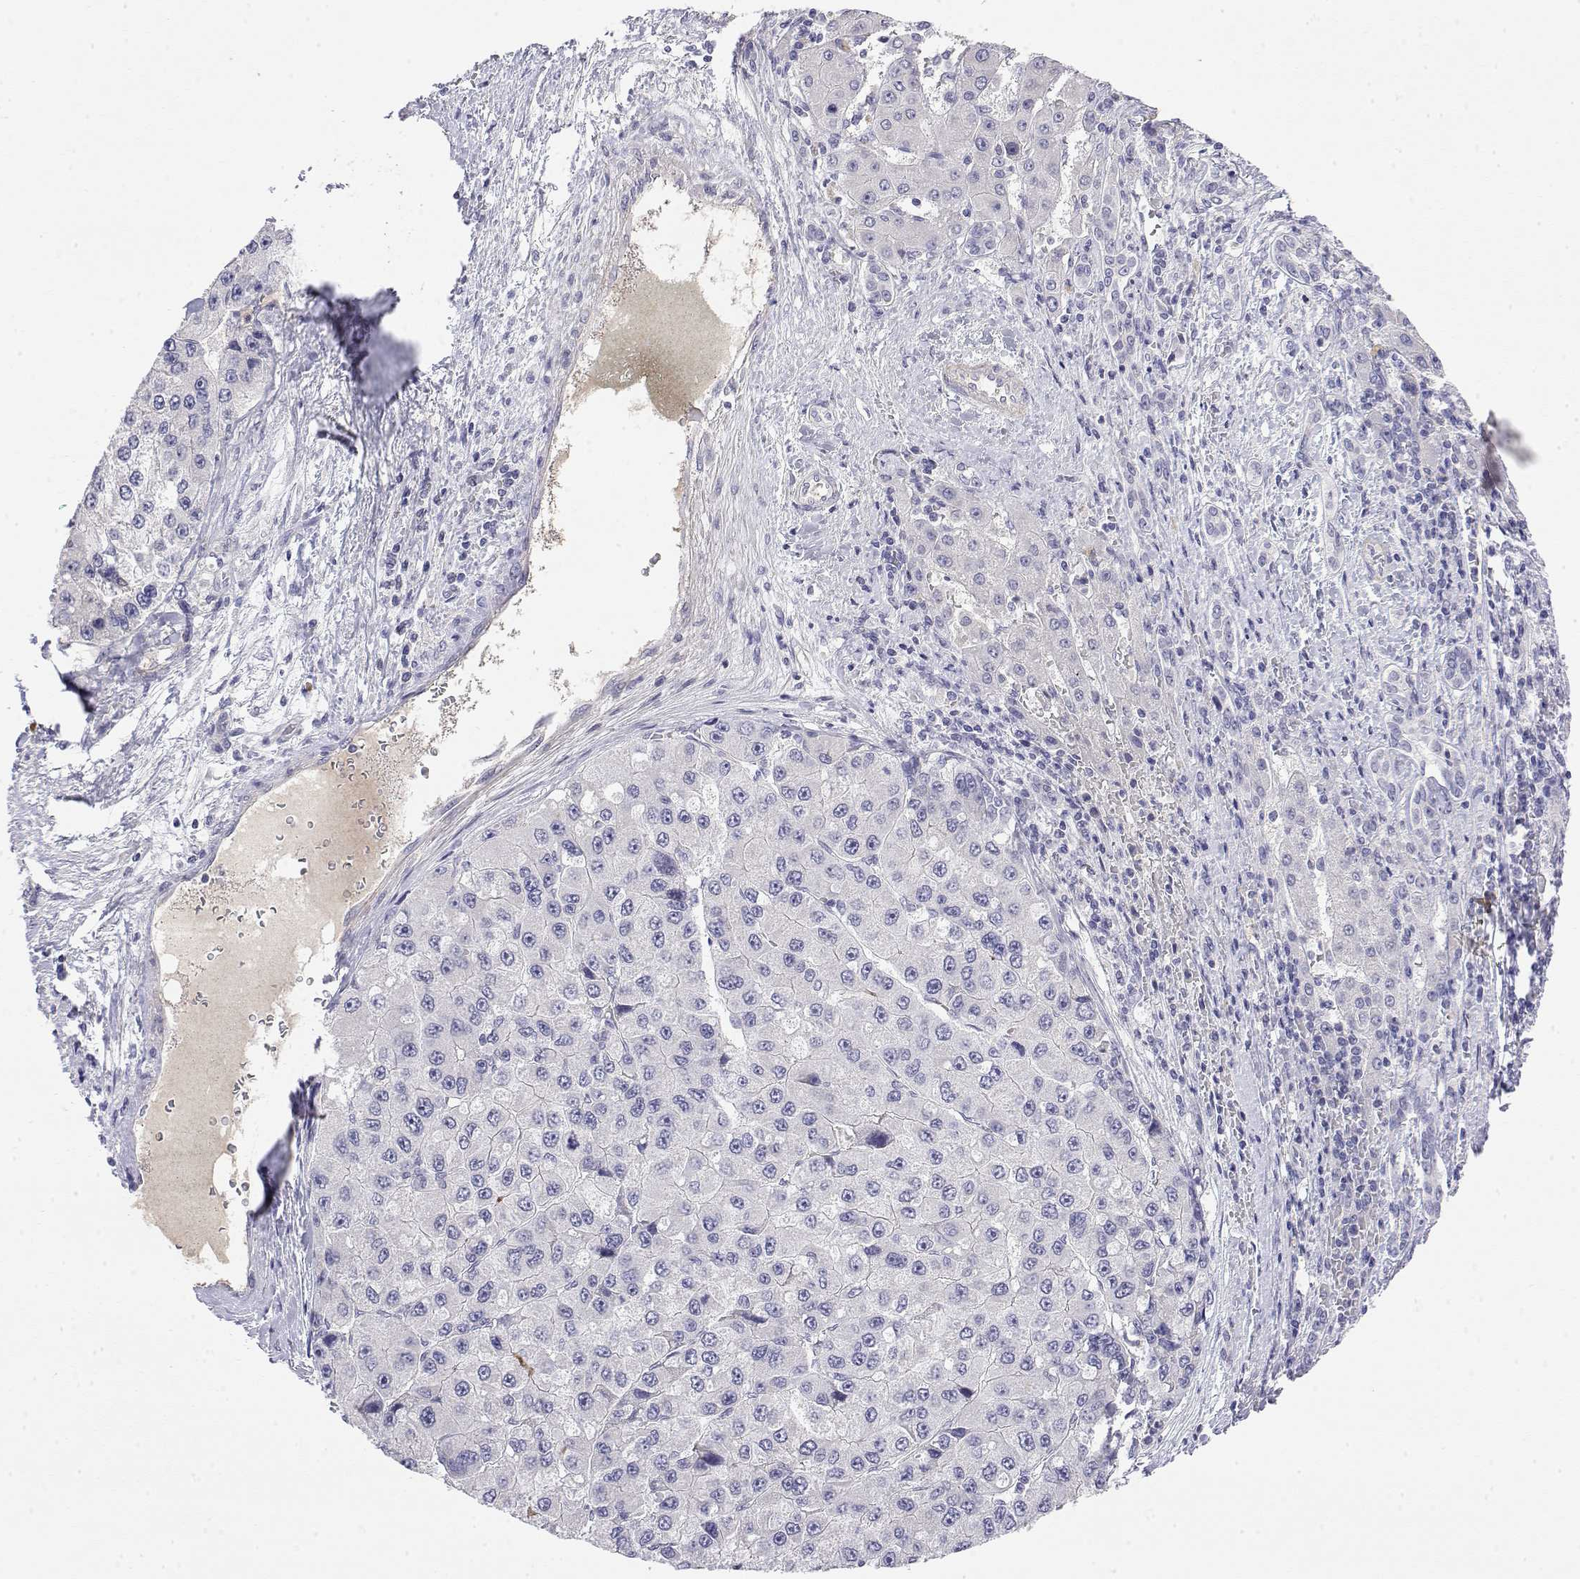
{"staining": {"intensity": "negative", "quantity": "none", "location": "none"}, "tissue": "liver cancer", "cell_type": "Tumor cells", "image_type": "cancer", "snomed": [{"axis": "morphology", "description": "Carcinoma, Hepatocellular, NOS"}, {"axis": "topography", "description": "Liver"}], "caption": "Immunohistochemistry image of liver cancer stained for a protein (brown), which exhibits no expression in tumor cells.", "gene": "GGACT", "patient": {"sex": "female", "age": 73}}